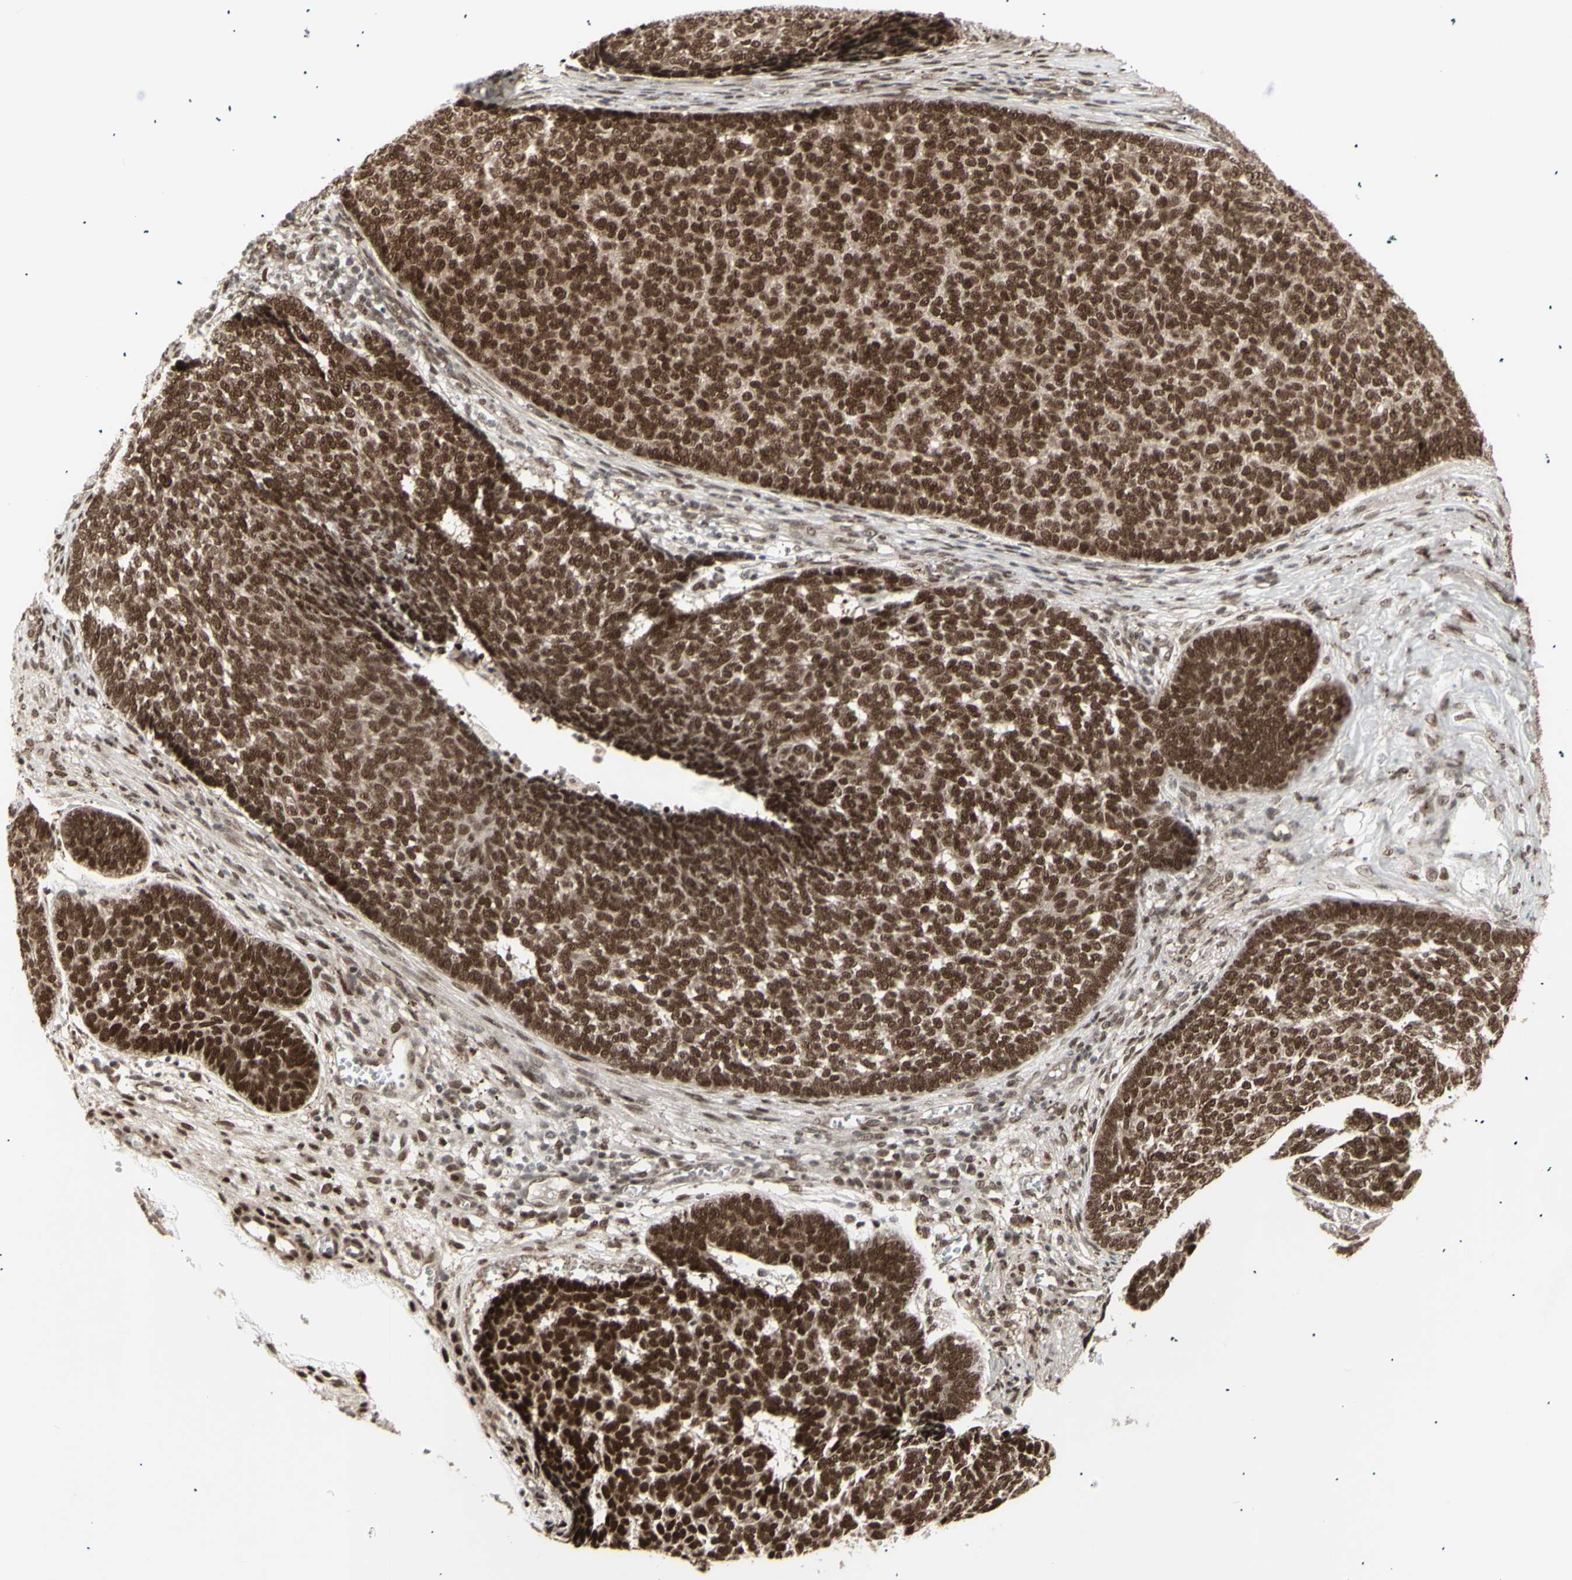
{"staining": {"intensity": "strong", "quantity": ">75%", "location": "cytoplasmic/membranous,nuclear"}, "tissue": "skin cancer", "cell_type": "Tumor cells", "image_type": "cancer", "snomed": [{"axis": "morphology", "description": "Basal cell carcinoma"}, {"axis": "topography", "description": "Skin"}], "caption": "This histopathology image reveals basal cell carcinoma (skin) stained with IHC to label a protein in brown. The cytoplasmic/membranous and nuclear of tumor cells show strong positivity for the protein. Nuclei are counter-stained blue.", "gene": "CBX1", "patient": {"sex": "male", "age": 84}}